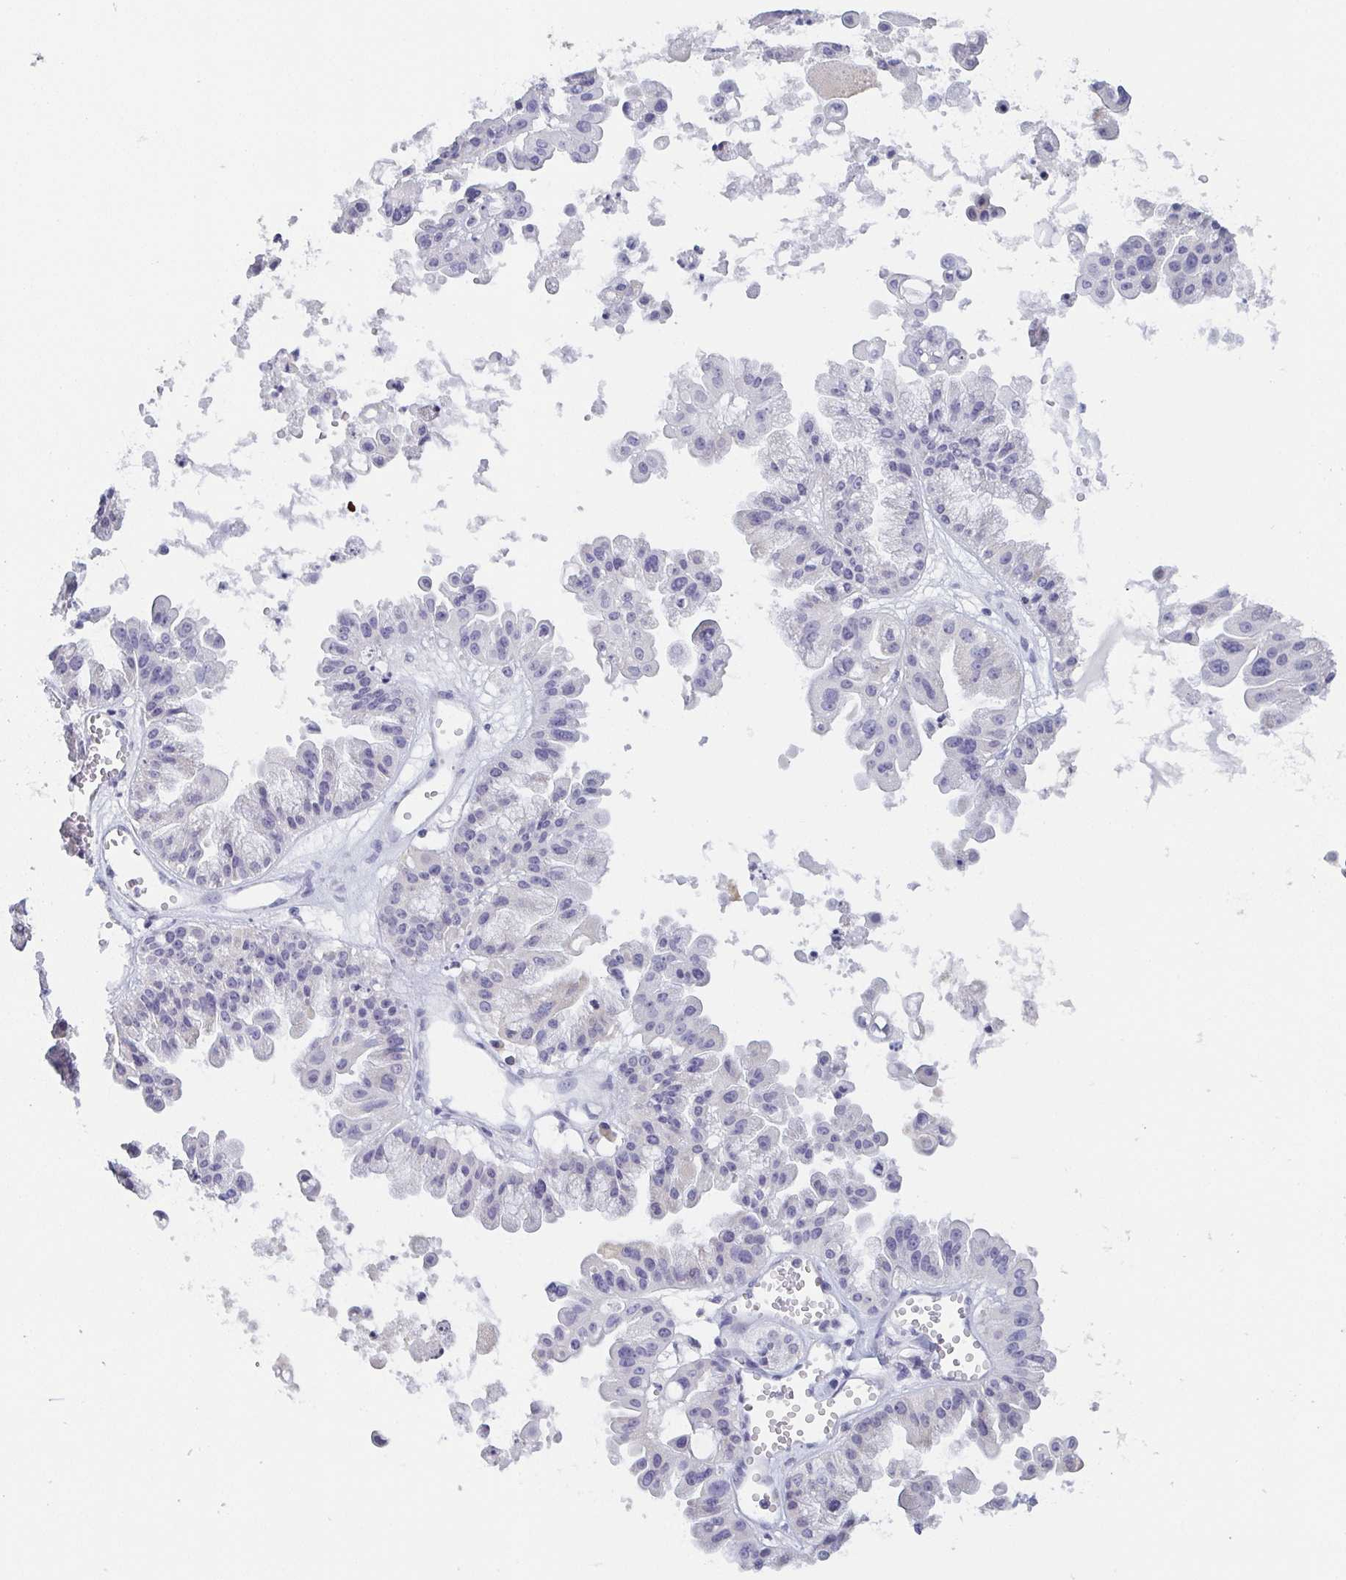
{"staining": {"intensity": "negative", "quantity": "none", "location": "none"}, "tissue": "ovarian cancer", "cell_type": "Tumor cells", "image_type": "cancer", "snomed": [{"axis": "morphology", "description": "Cystadenocarcinoma, serous, NOS"}, {"axis": "topography", "description": "Ovary"}], "caption": "IHC of human ovarian cancer reveals no positivity in tumor cells.", "gene": "PRR27", "patient": {"sex": "female", "age": 56}}